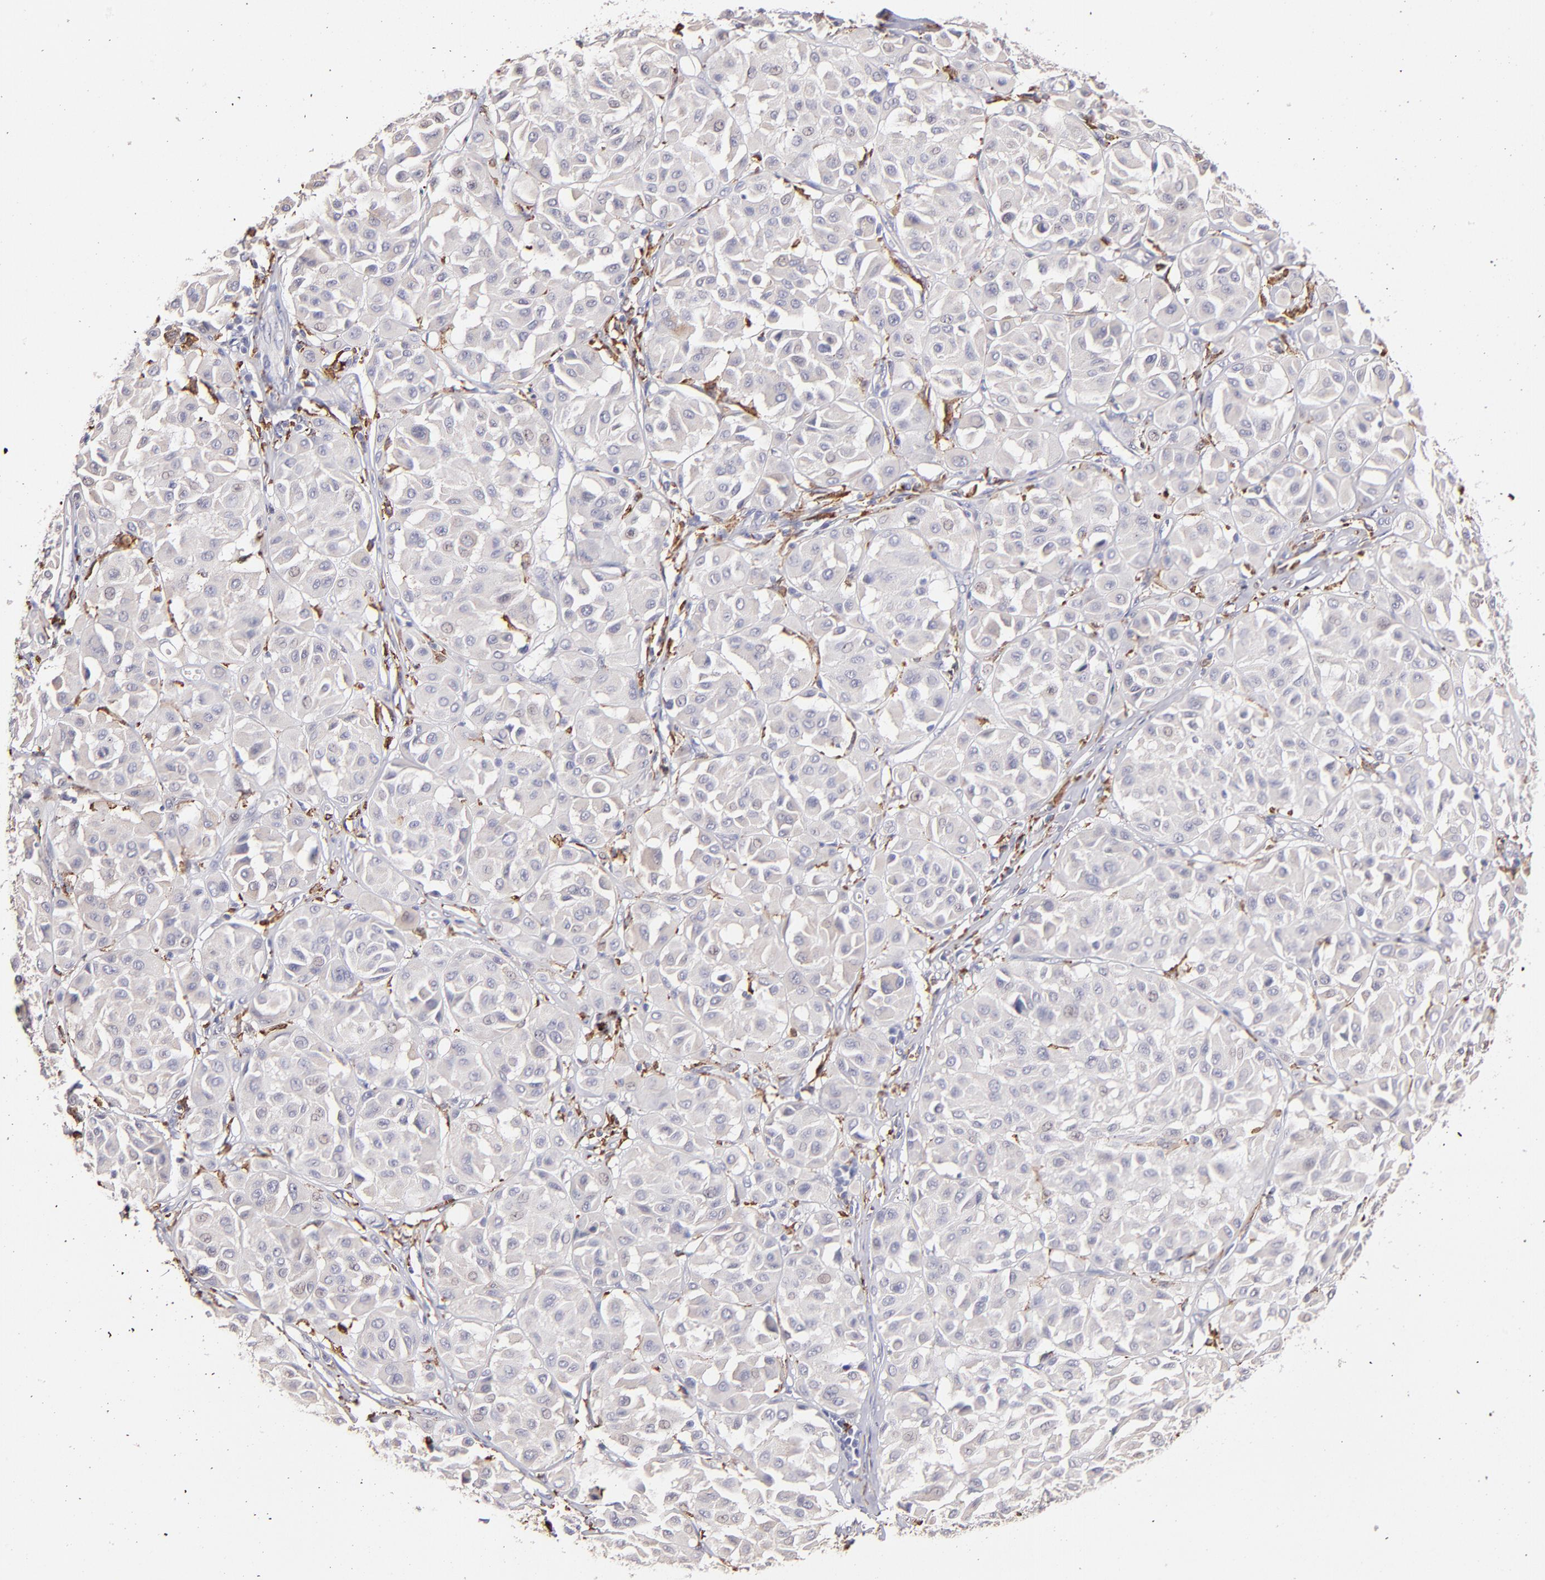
{"staining": {"intensity": "weak", "quantity": "<25%", "location": "cytoplasmic/membranous"}, "tissue": "melanoma", "cell_type": "Tumor cells", "image_type": "cancer", "snomed": [{"axis": "morphology", "description": "Malignant melanoma, Metastatic site"}, {"axis": "topography", "description": "Soft tissue"}], "caption": "IHC micrograph of neoplastic tissue: human malignant melanoma (metastatic site) stained with DAB (3,3'-diaminobenzidine) displays no significant protein positivity in tumor cells.", "gene": "GLDC", "patient": {"sex": "male", "age": 41}}